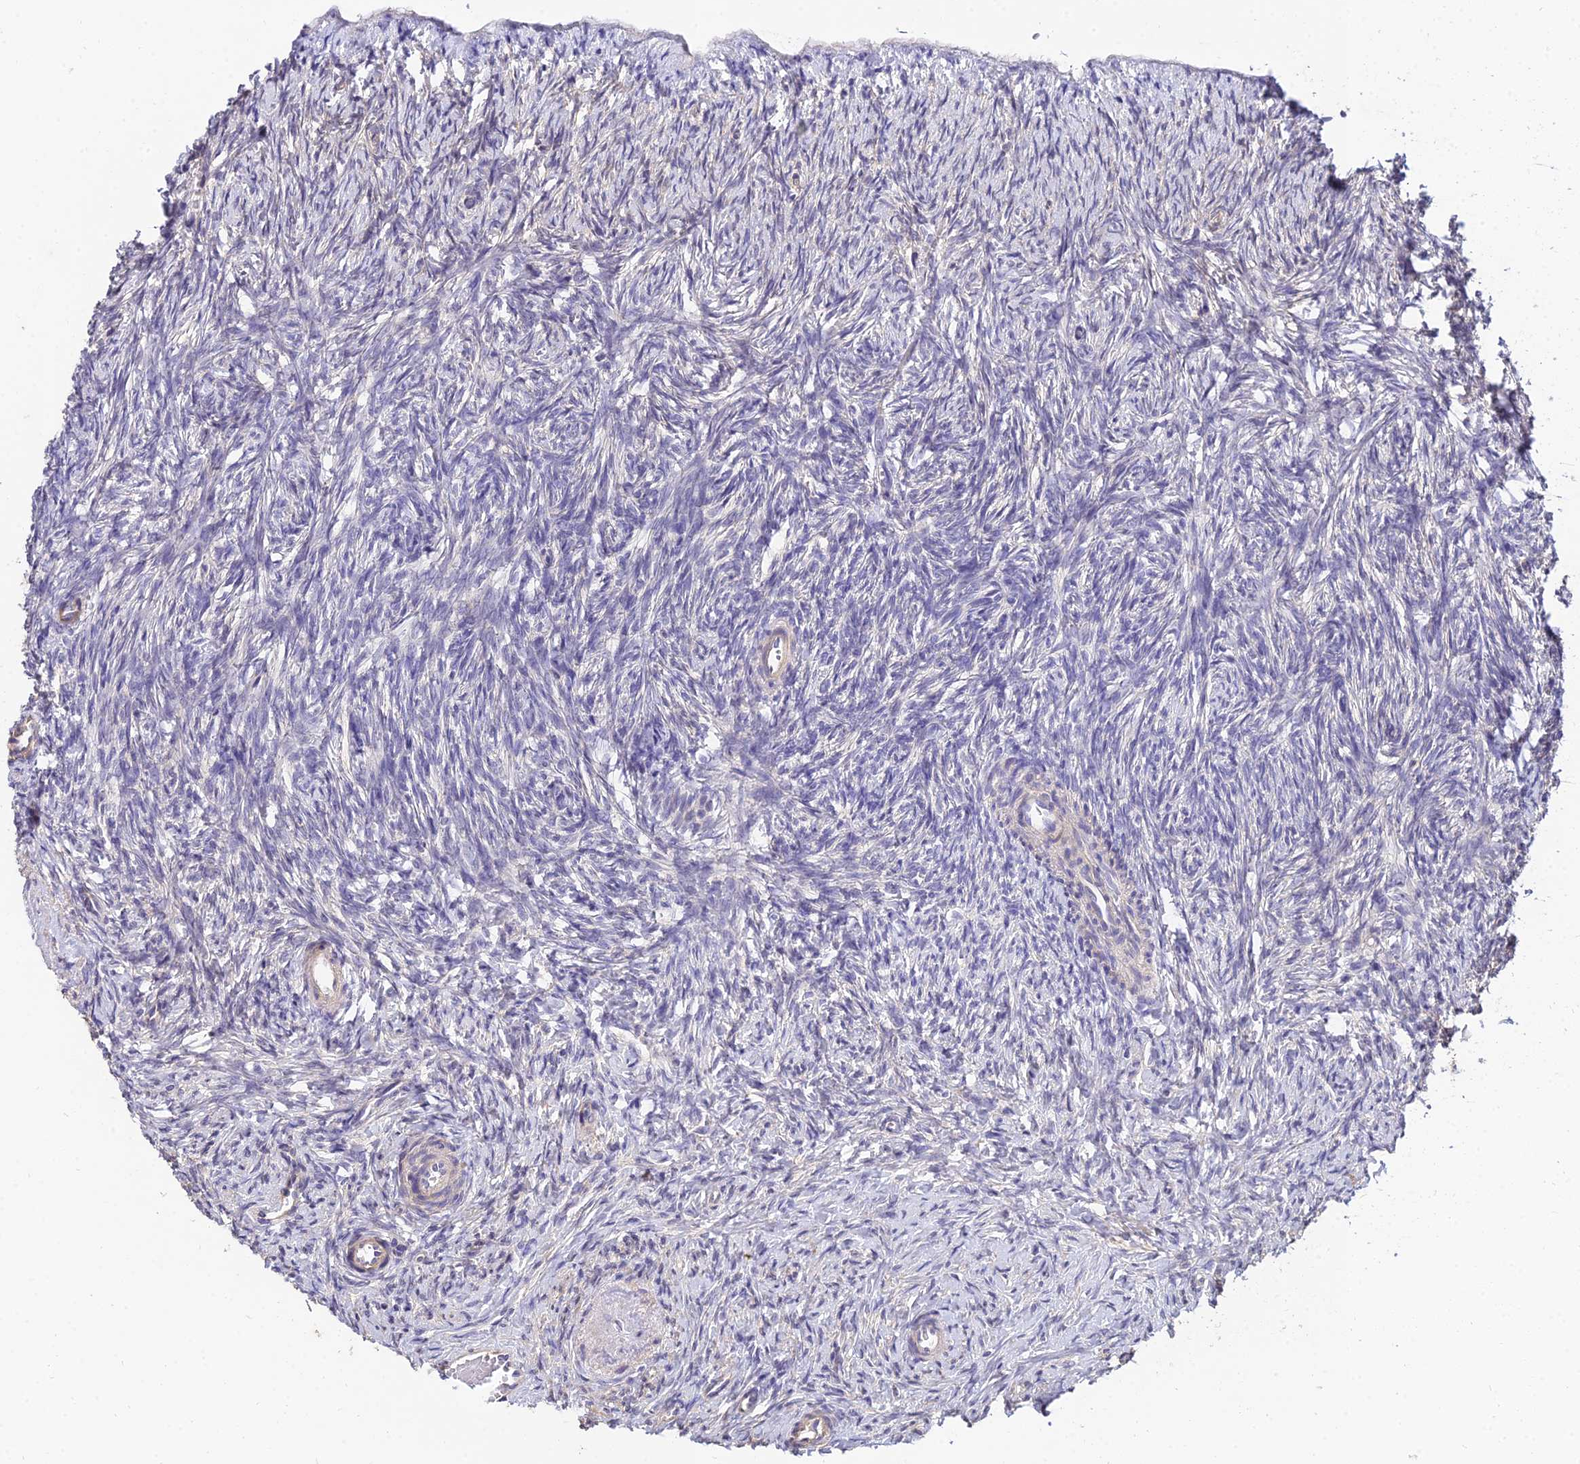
{"staining": {"intensity": "negative", "quantity": "none", "location": "none"}, "tissue": "ovary", "cell_type": "Ovarian stroma cells", "image_type": "normal", "snomed": [{"axis": "morphology", "description": "Normal tissue, NOS"}, {"axis": "topography", "description": "Ovary"}], "caption": "This is a photomicrograph of immunohistochemistry (IHC) staining of normal ovary, which shows no staining in ovarian stroma cells.", "gene": "ARL8A", "patient": {"sex": "female", "age": 51}}